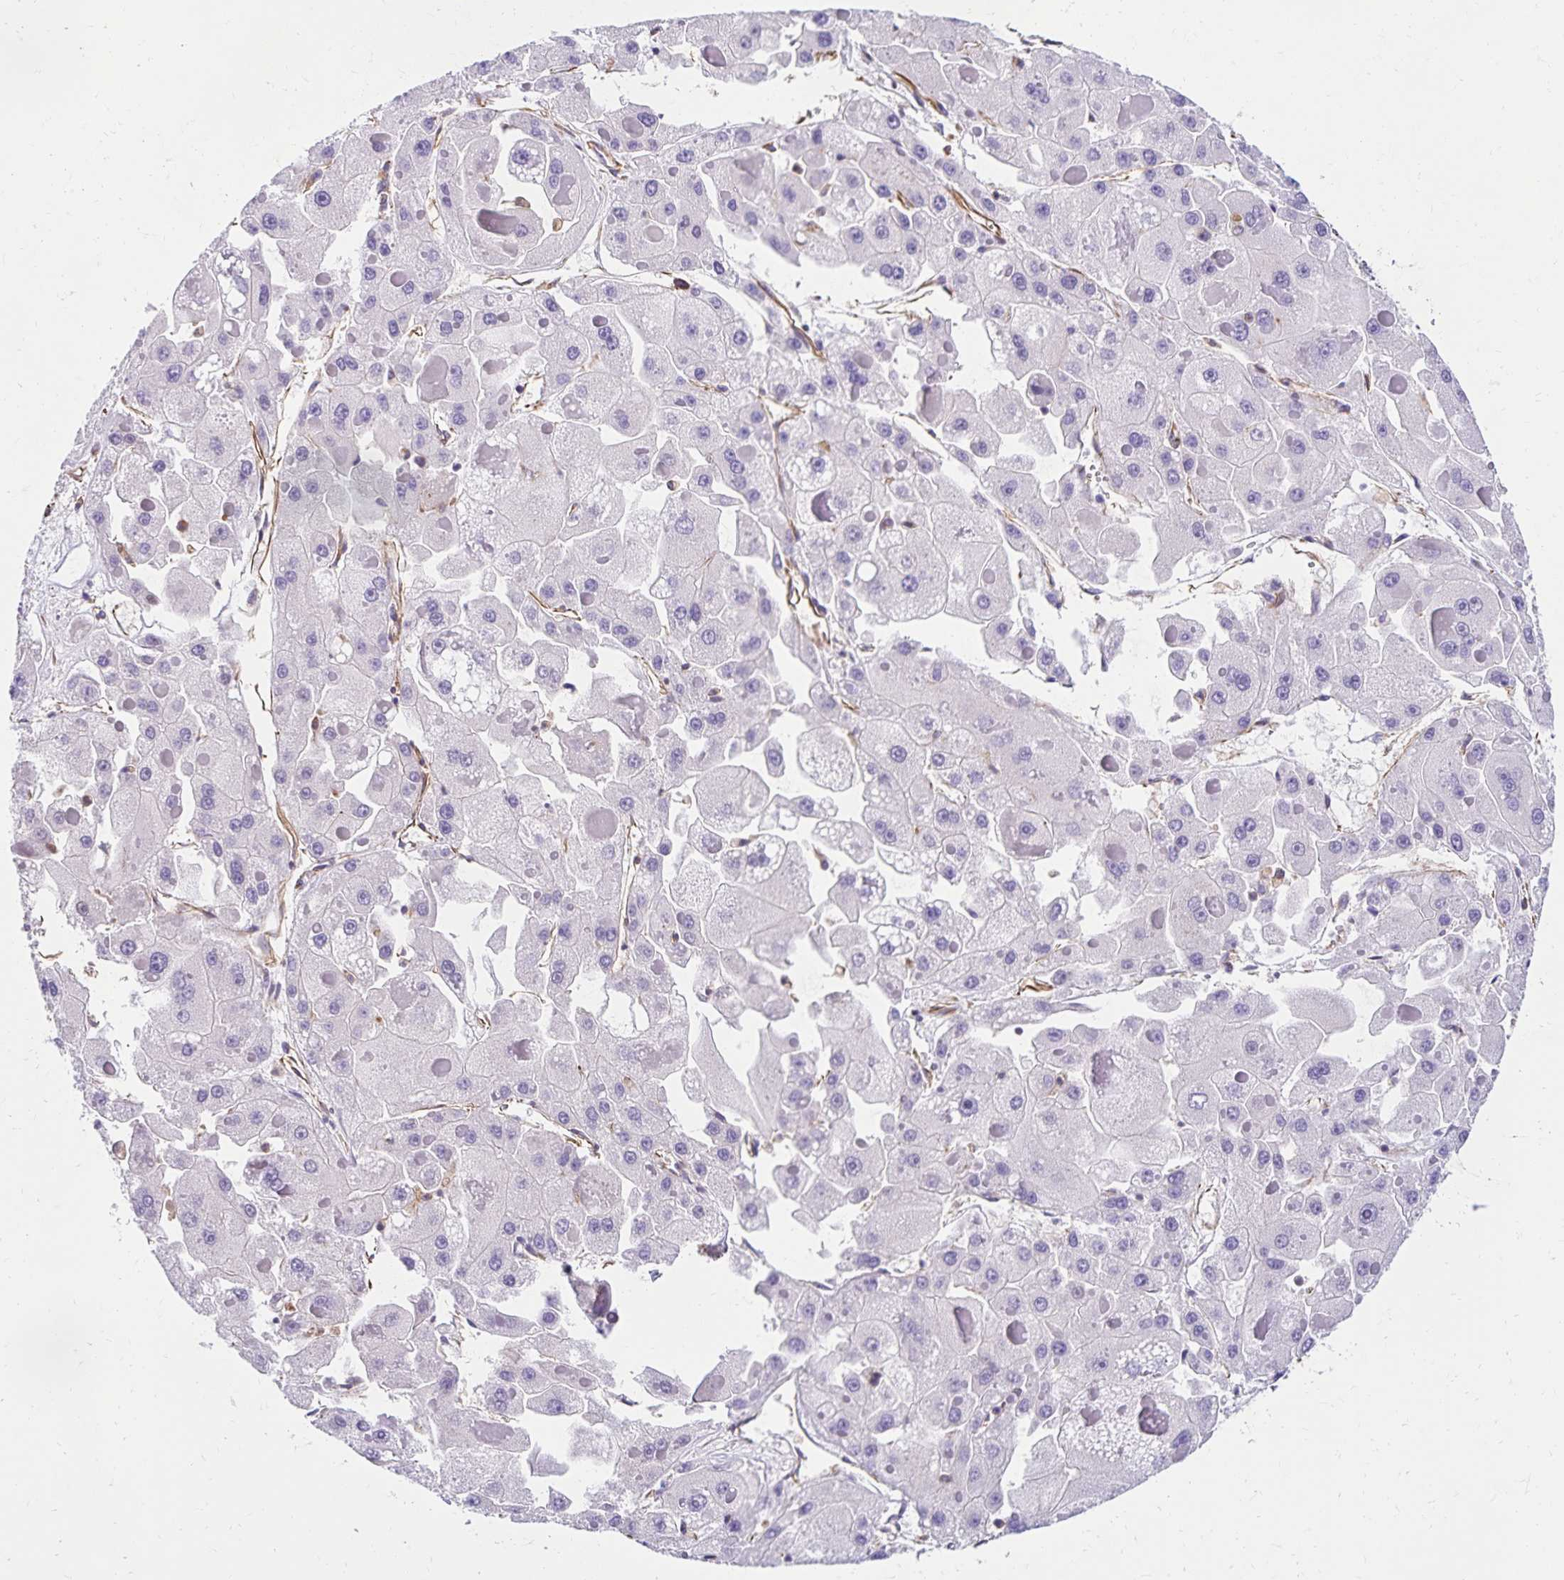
{"staining": {"intensity": "negative", "quantity": "none", "location": "none"}, "tissue": "liver cancer", "cell_type": "Tumor cells", "image_type": "cancer", "snomed": [{"axis": "morphology", "description": "Carcinoma, Hepatocellular, NOS"}, {"axis": "topography", "description": "Liver"}], "caption": "The photomicrograph displays no significant positivity in tumor cells of liver cancer.", "gene": "TRPV6", "patient": {"sex": "female", "age": 73}}